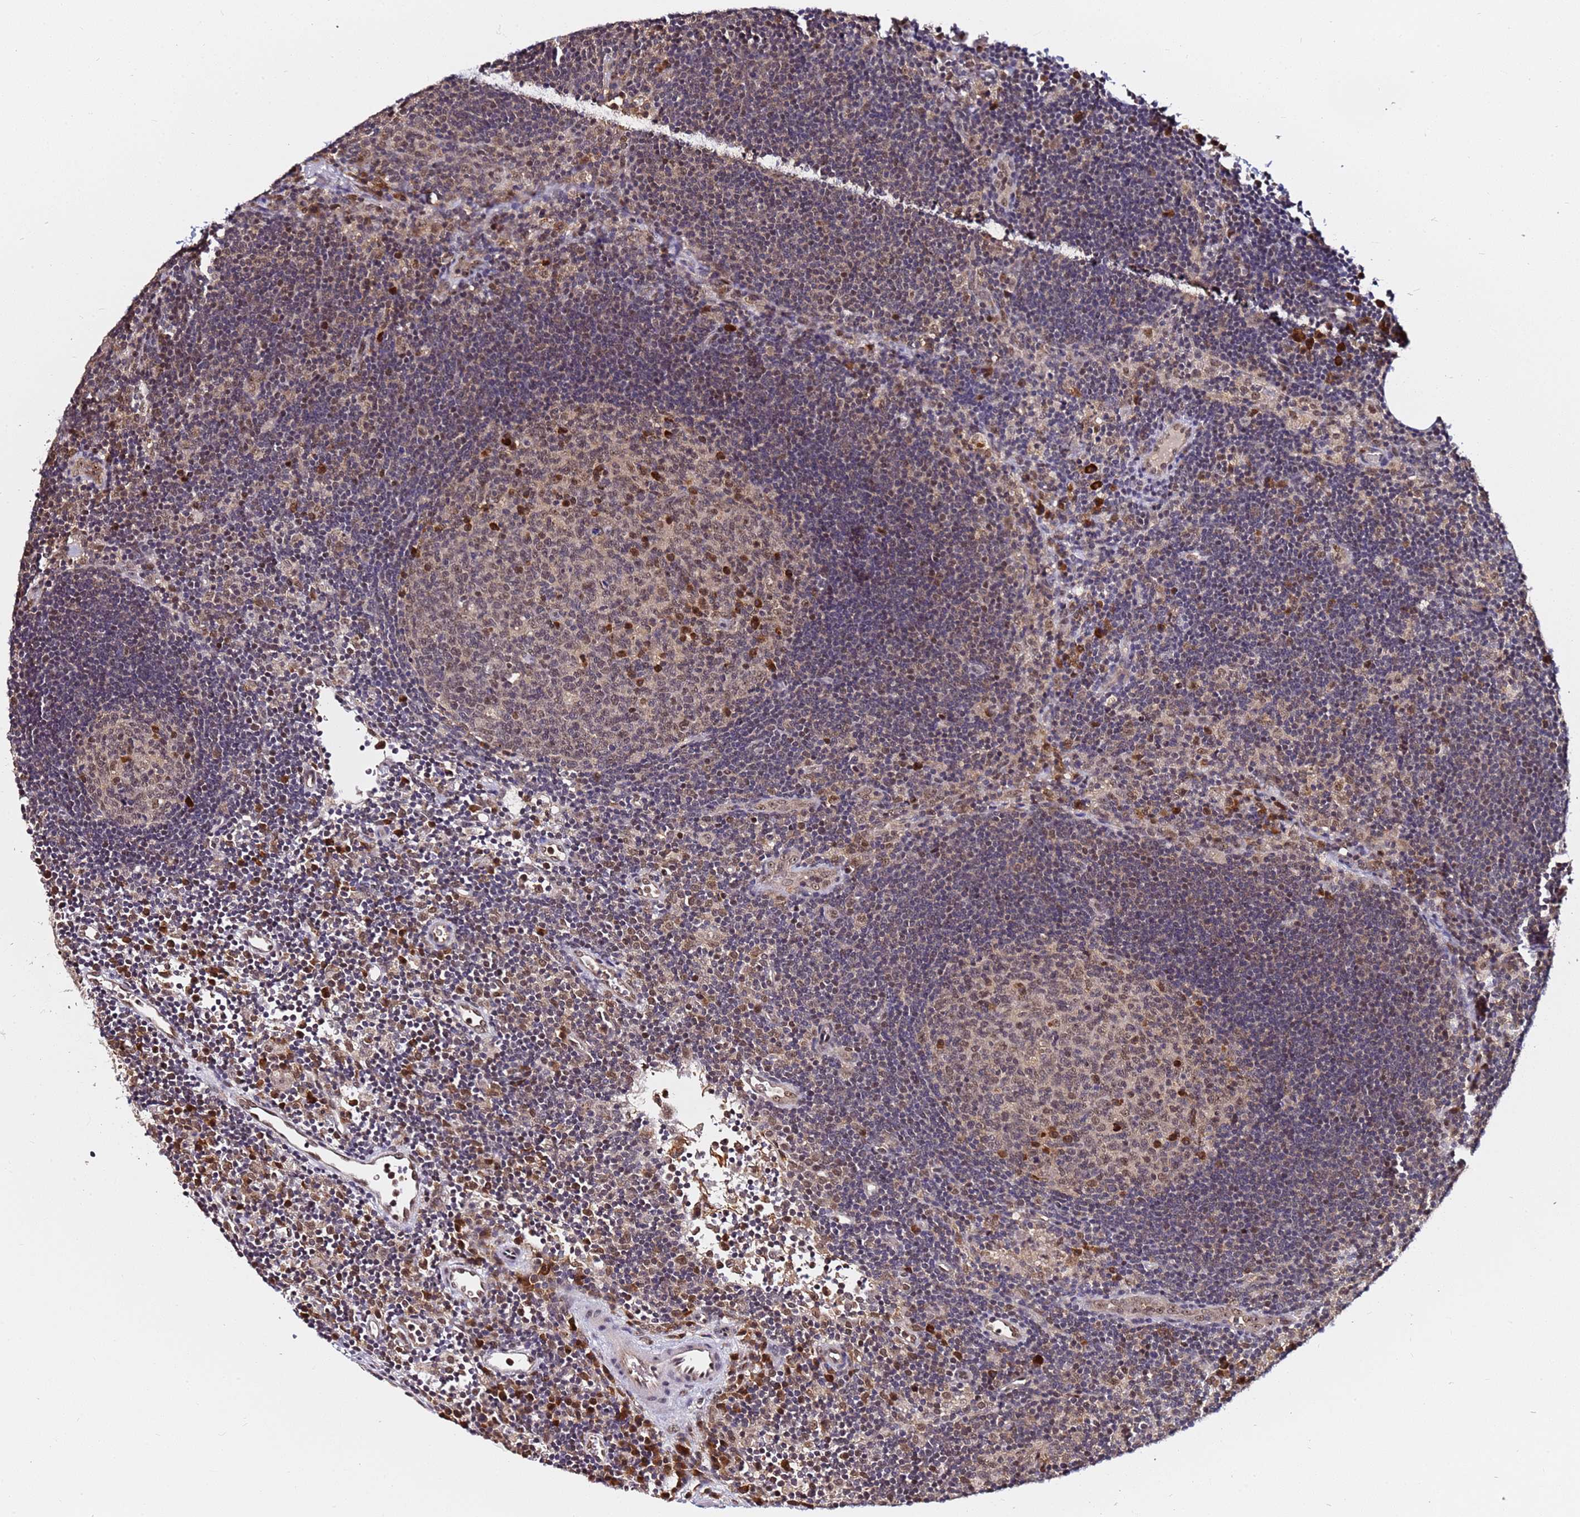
{"staining": {"intensity": "strong", "quantity": "<25%", "location": "nuclear"}, "tissue": "lymph node", "cell_type": "Germinal center cells", "image_type": "normal", "snomed": [{"axis": "morphology", "description": "Normal tissue, NOS"}, {"axis": "topography", "description": "Lymph node"}], "caption": "Immunohistochemical staining of unremarkable lymph node shows <25% levels of strong nuclear protein staining in about <25% of germinal center cells.", "gene": "RGS18", "patient": {"sex": "male", "age": 62}}